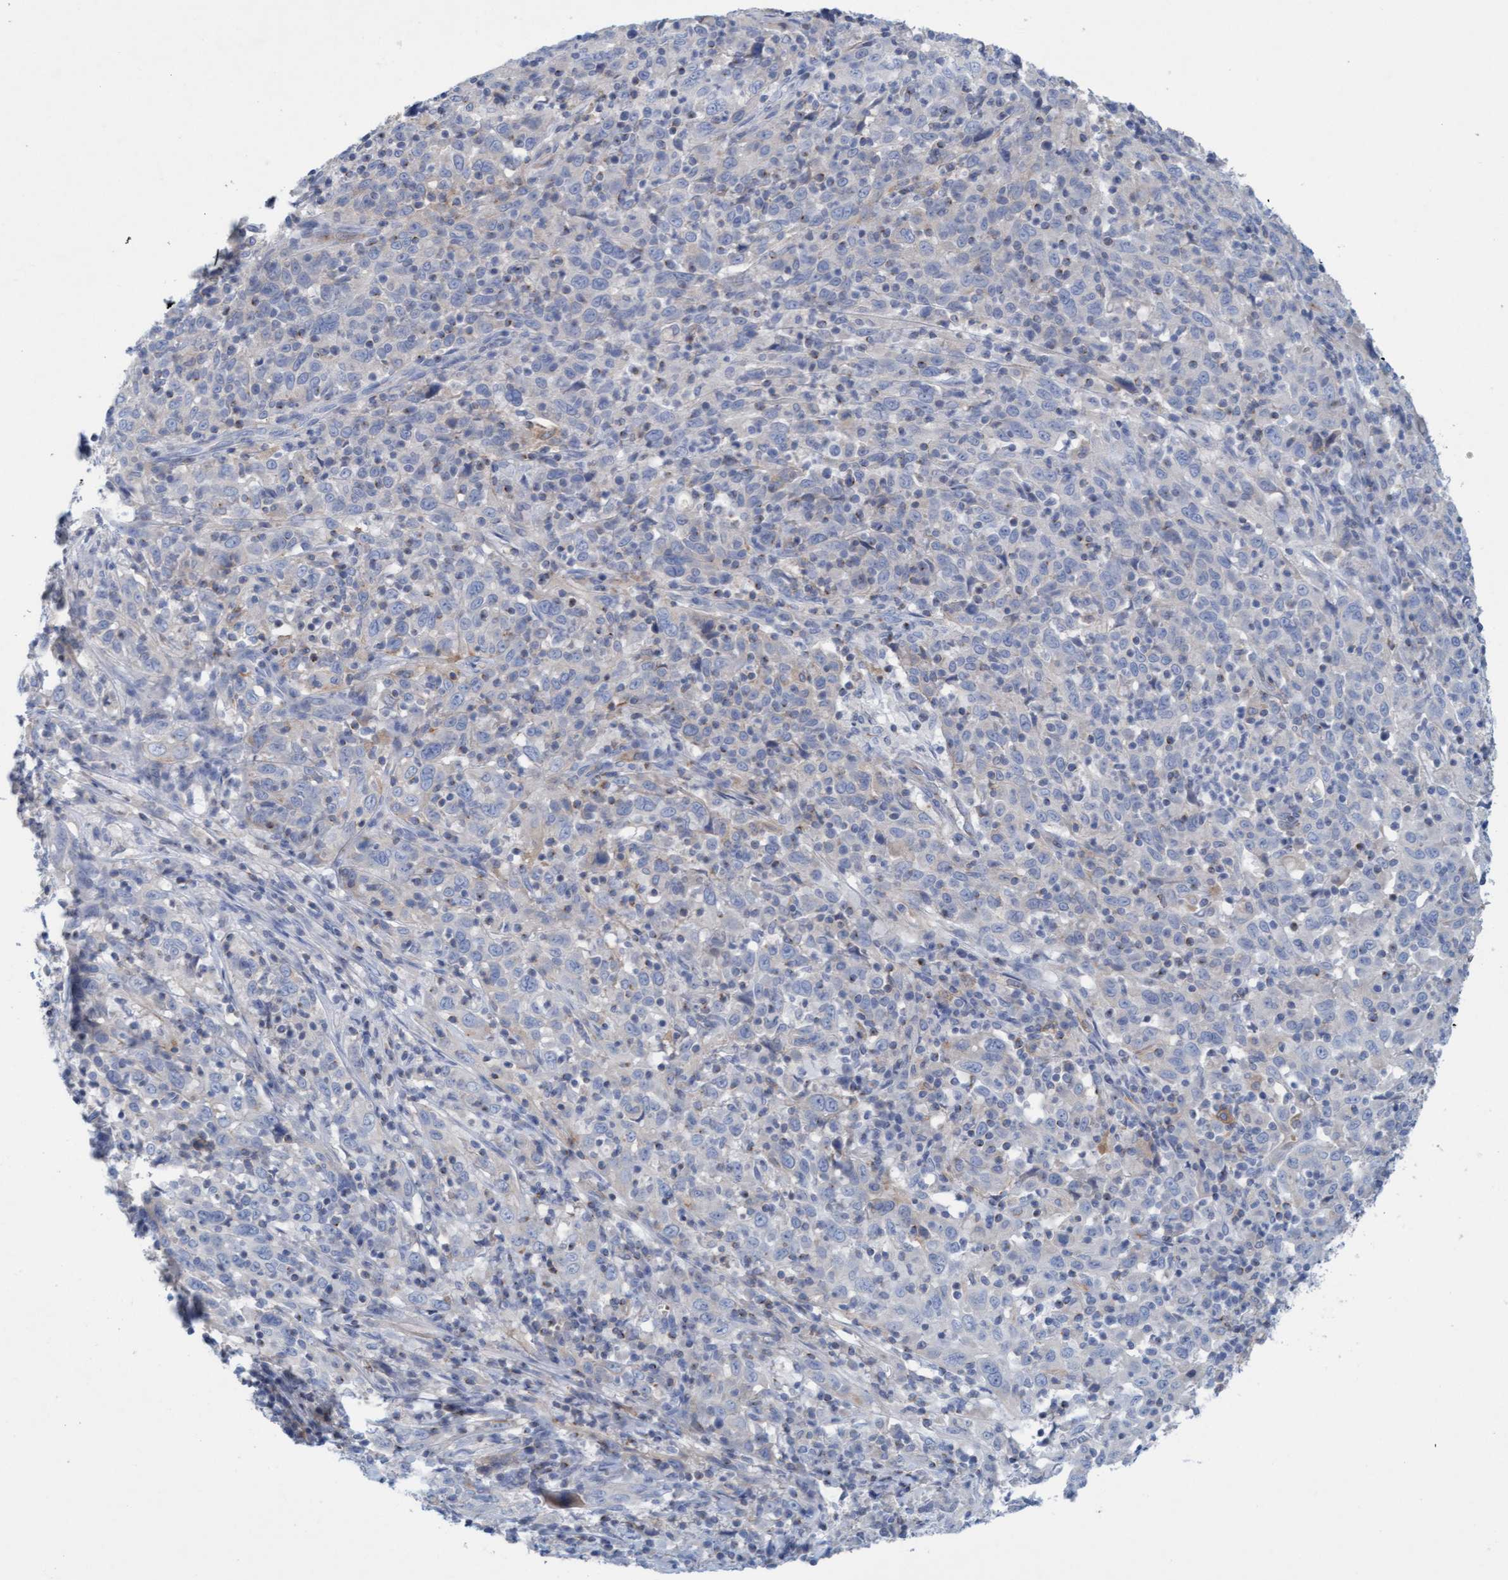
{"staining": {"intensity": "negative", "quantity": "none", "location": "none"}, "tissue": "cervical cancer", "cell_type": "Tumor cells", "image_type": "cancer", "snomed": [{"axis": "morphology", "description": "Squamous cell carcinoma, NOS"}, {"axis": "topography", "description": "Cervix"}], "caption": "Cervical cancer (squamous cell carcinoma) was stained to show a protein in brown. There is no significant staining in tumor cells.", "gene": "SIGIRR", "patient": {"sex": "female", "age": 46}}